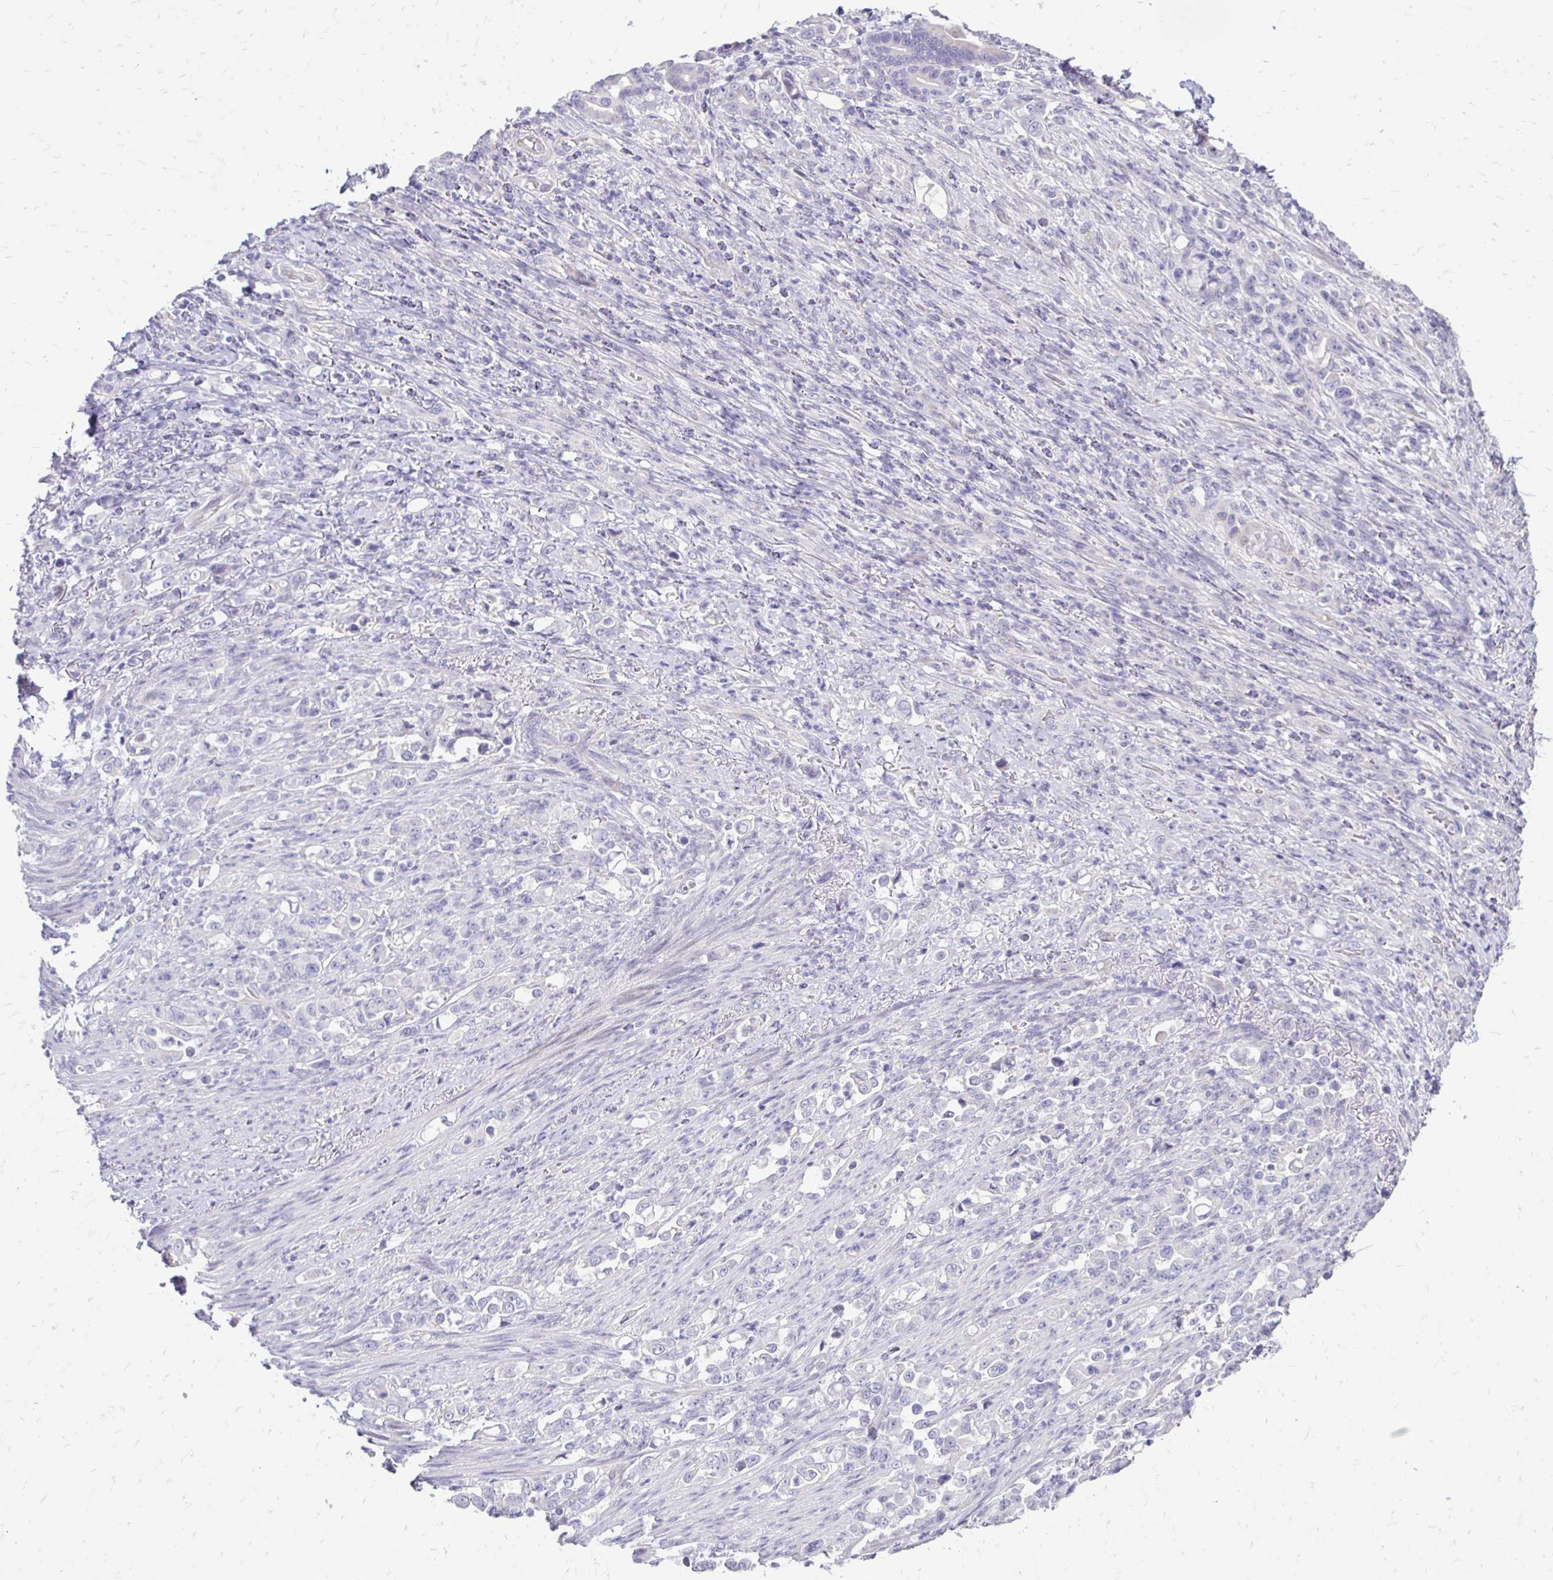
{"staining": {"intensity": "negative", "quantity": "none", "location": "none"}, "tissue": "stomach cancer", "cell_type": "Tumor cells", "image_type": "cancer", "snomed": [{"axis": "morphology", "description": "Normal tissue, NOS"}, {"axis": "morphology", "description": "Adenocarcinoma, NOS"}, {"axis": "topography", "description": "Stomach"}], "caption": "Stomach cancer was stained to show a protein in brown. There is no significant staining in tumor cells. (DAB immunohistochemistry (IHC) visualized using brightfield microscopy, high magnification).", "gene": "GAS2", "patient": {"sex": "female", "age": 79}}